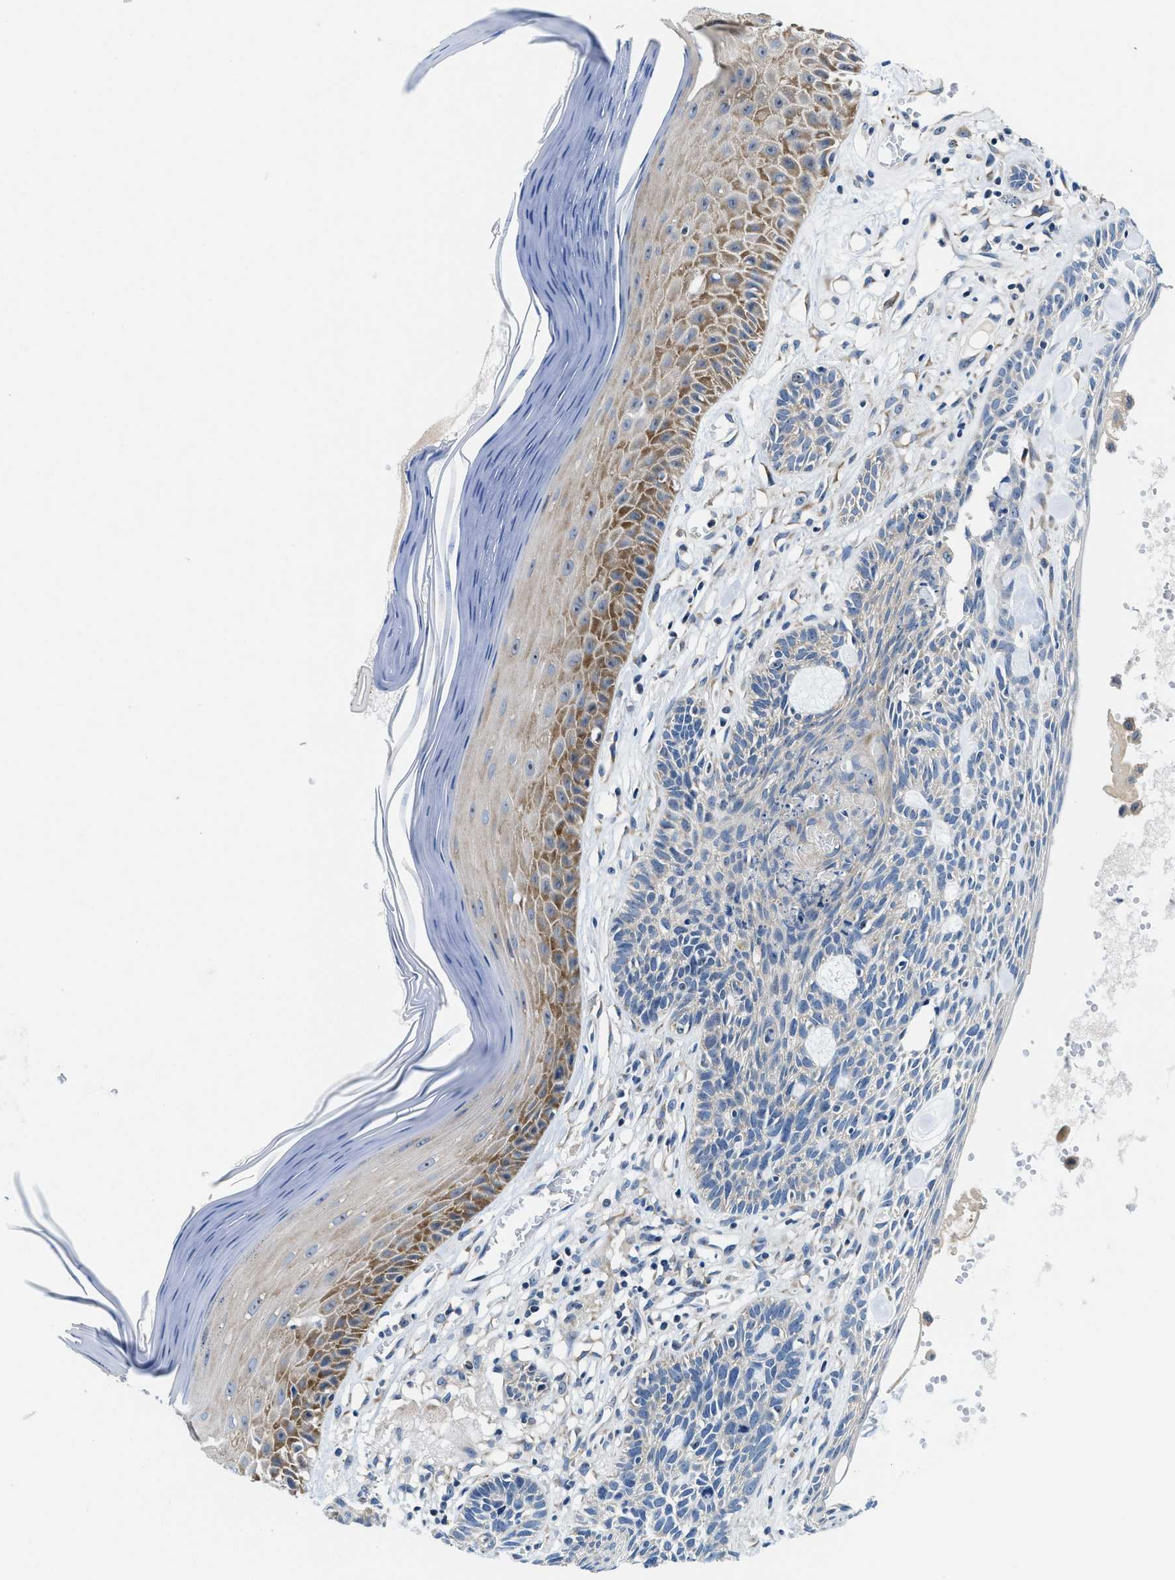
{"staining": {"intensity": "negative", "quantity": "none", "location": "none"}, "tissue": "skin cancer", "cell_type": "Tumor cells", "image_type": "cancer", "snomed": [{"axis": "morphology", "description": "Basal cell carcinoma"}, {"axis": "topography", "description": "Skin"}], "caption": "Histopathology image shows no significant protein positivity in tumor cells of skin cancer (basal cell carcinoma).", "gene": "IKBKE", "patient": {"sex": "male", "age": 67}}